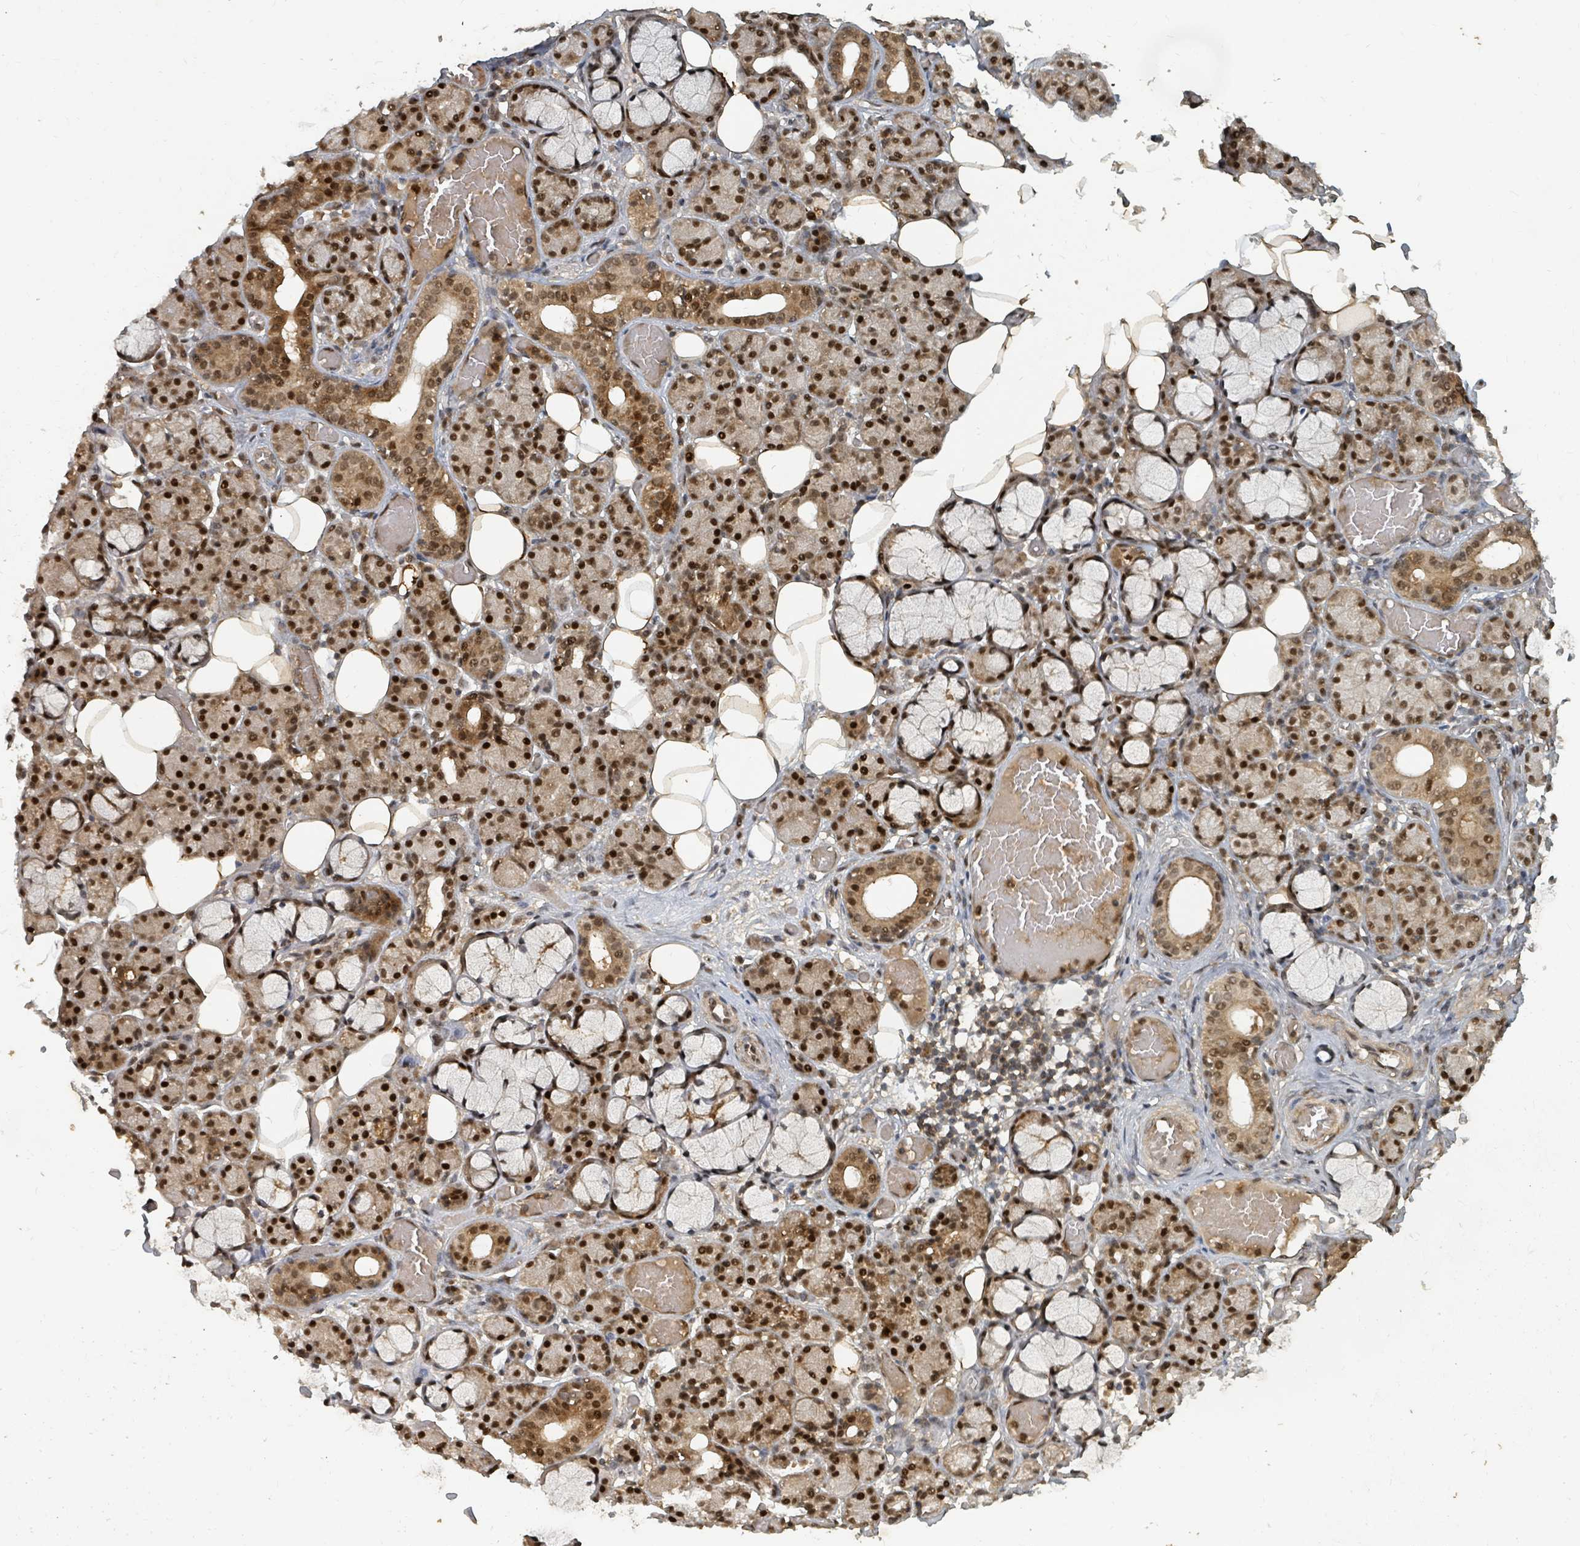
{"staining": {"intensity": "strong", "quantity": ">75%", "location": "cytoplasmic/membranous,nuclear"}, "tissue": "salivary gland", "cell_type": "Glandular cells", "image_type": "normal", "snomed": [{"axis": "morphology", "description": "Normal tissue, NOS"}, {"axis": "topography", "description": "Salivary gland"}], "caption": "A brown stain labels strong cytoplasmic/membranous,nuclear expression of a protein in glandular cells of normal salivary gland. (Brightfield microscopy of DAB IHC at high magnification).", "gene": "KDM4E", "patient": {"sex": "male", "age": 63}}